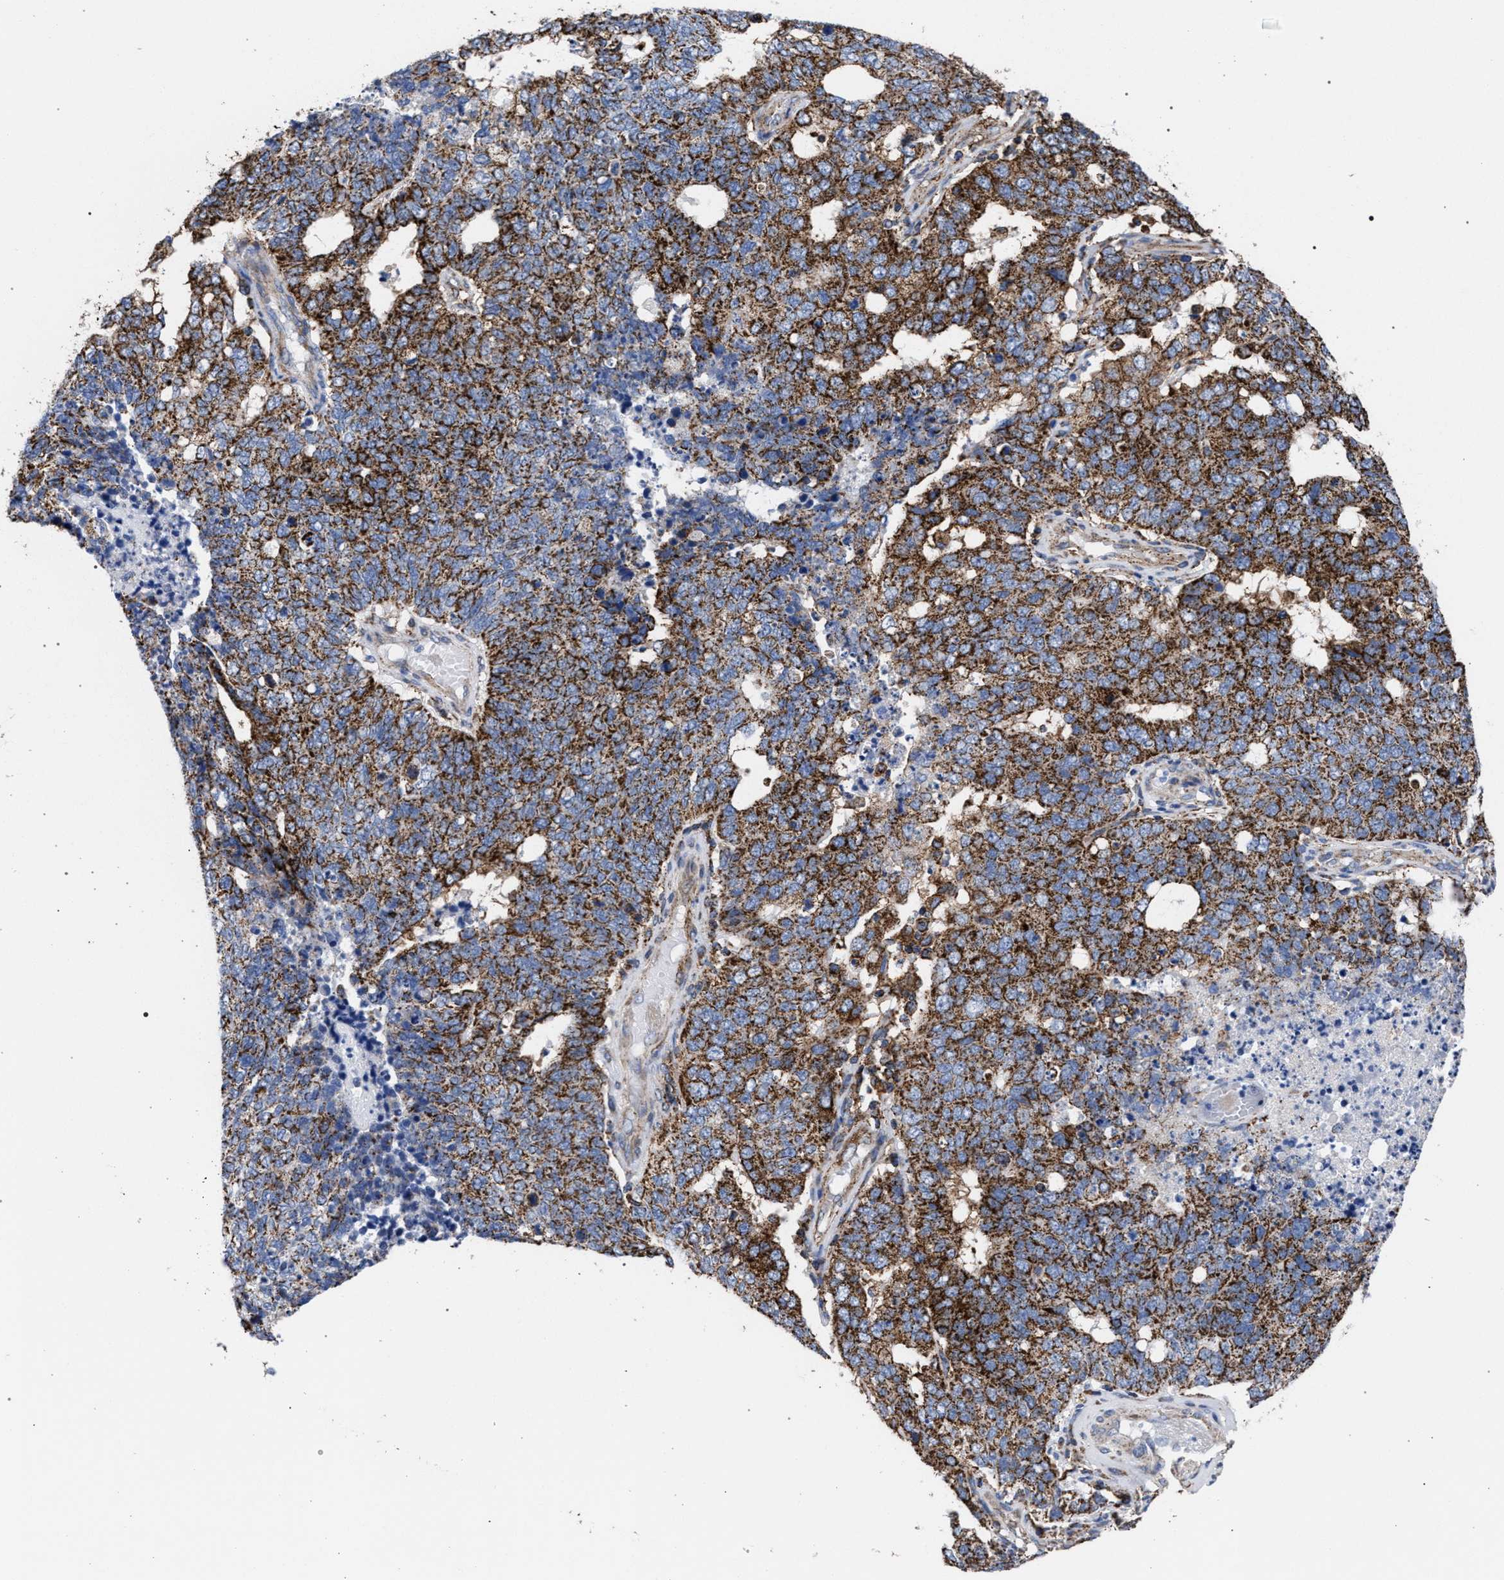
{"staining": {"intensity": "strong", "quantity": ">75%", "location": "cytoplasmic/membranous"}, "tissue": "cervical cancer", "cell_type": "Tumor cells", "image_type": "cancer", "snomed": [{"axis": "morphology", "description": "Squamous cell carcinoma, NOS"}, {"axis": "topography", "description": "Cervix"}], "caption": "About >75% of tumor cells in human cervical cancer (squamous cell carcinoma) reveal strong cytoplasmic/membranous protein positivity as visualized by brown immunohistochemical staining.", "gene": "ACADS", "patient": {"sex": "female", "age": 63}}